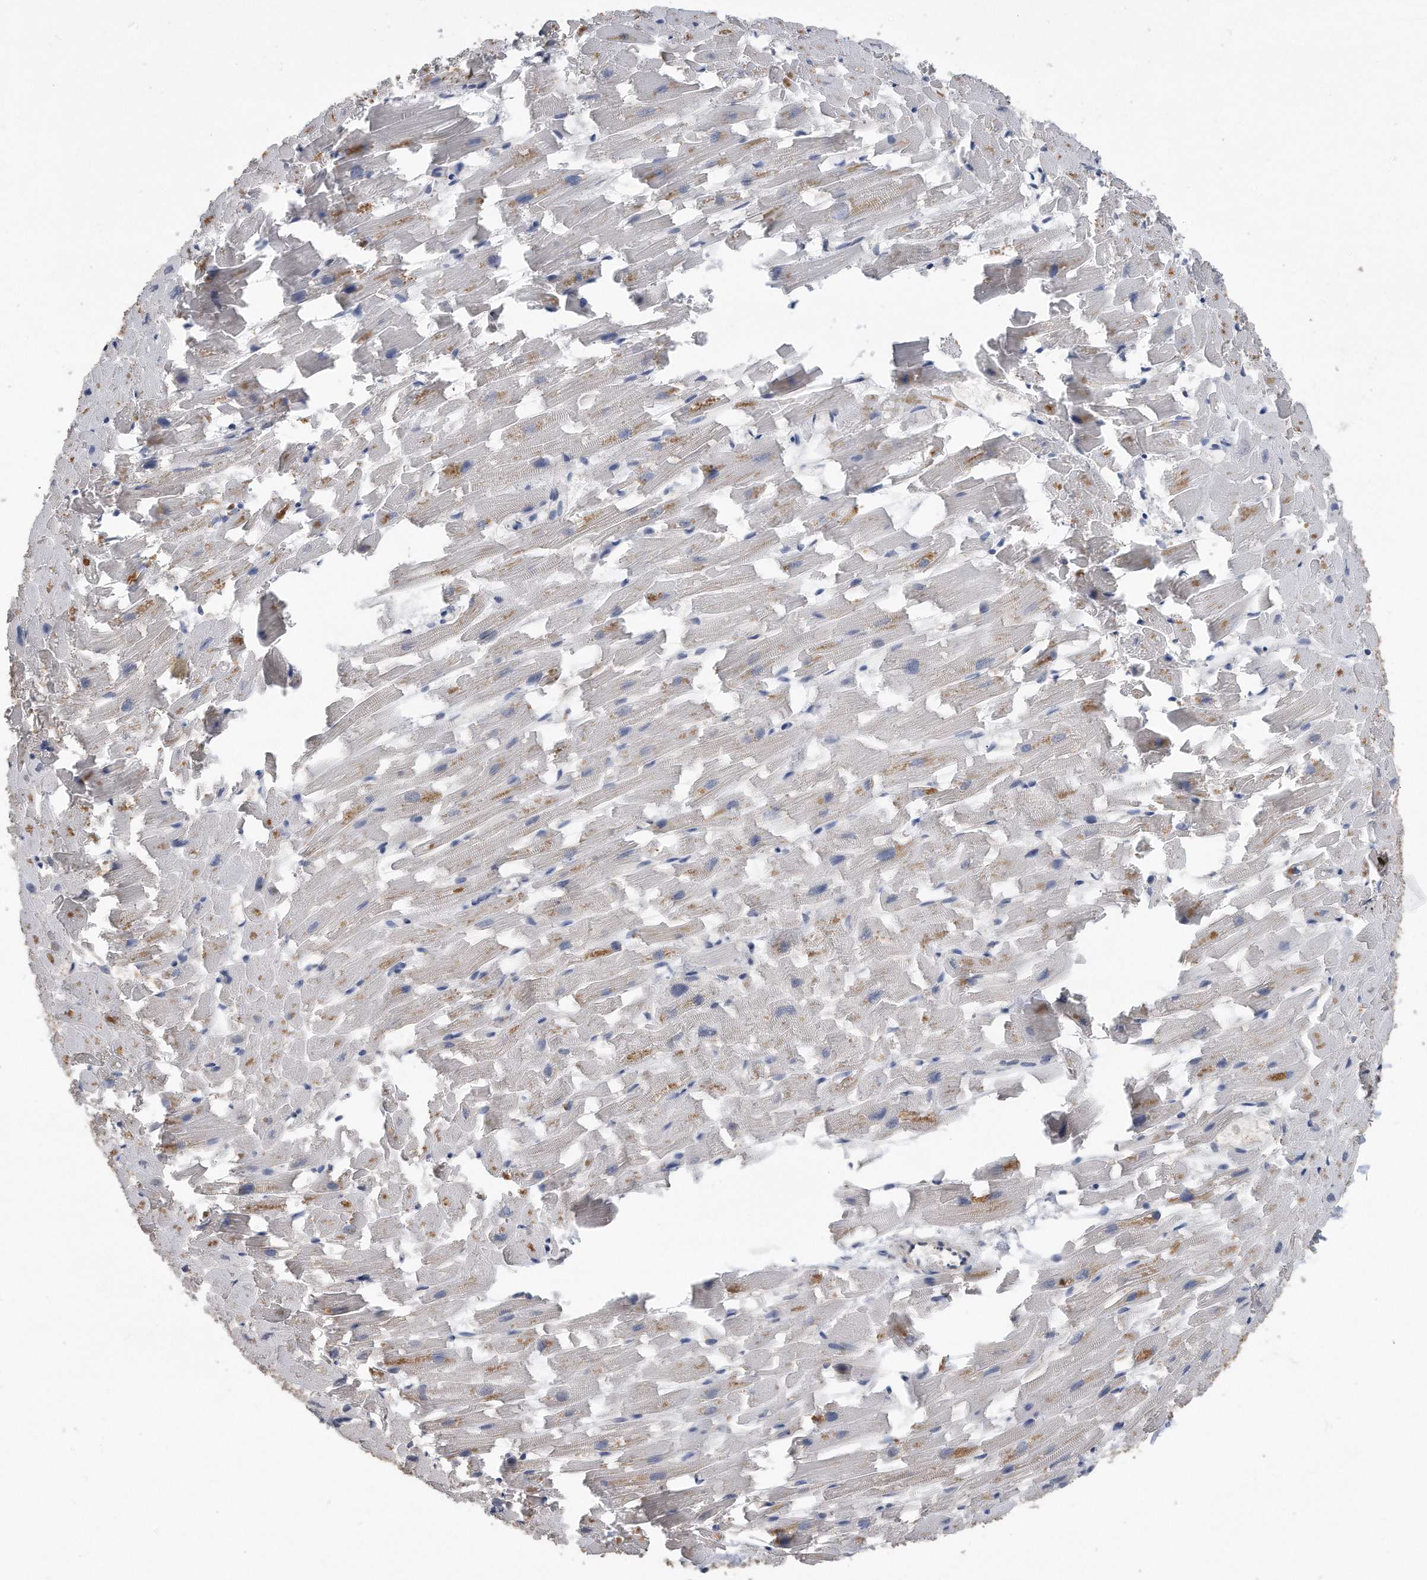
{"staining": {"intensity": "weak", "quantity": "25%-75%", "location": "cytoplasmic/membranous"}, "tissue": "heart muscle", "cell_type": "Cardiomyocytes", "image_type": "normal", "snomed": [{"axis": "morphology", "description": "Normal tissue, NOS"}, {"axis": "topography", "description": "Heart"}], "caption": "Protein analysis of unremarkable heart muscle displays weak cytoplasmic/membranous staining in about 25%-75% of cardiomyocytes.", "gene": "PCNA", "patient": {"sex": "female", "age": 64}}